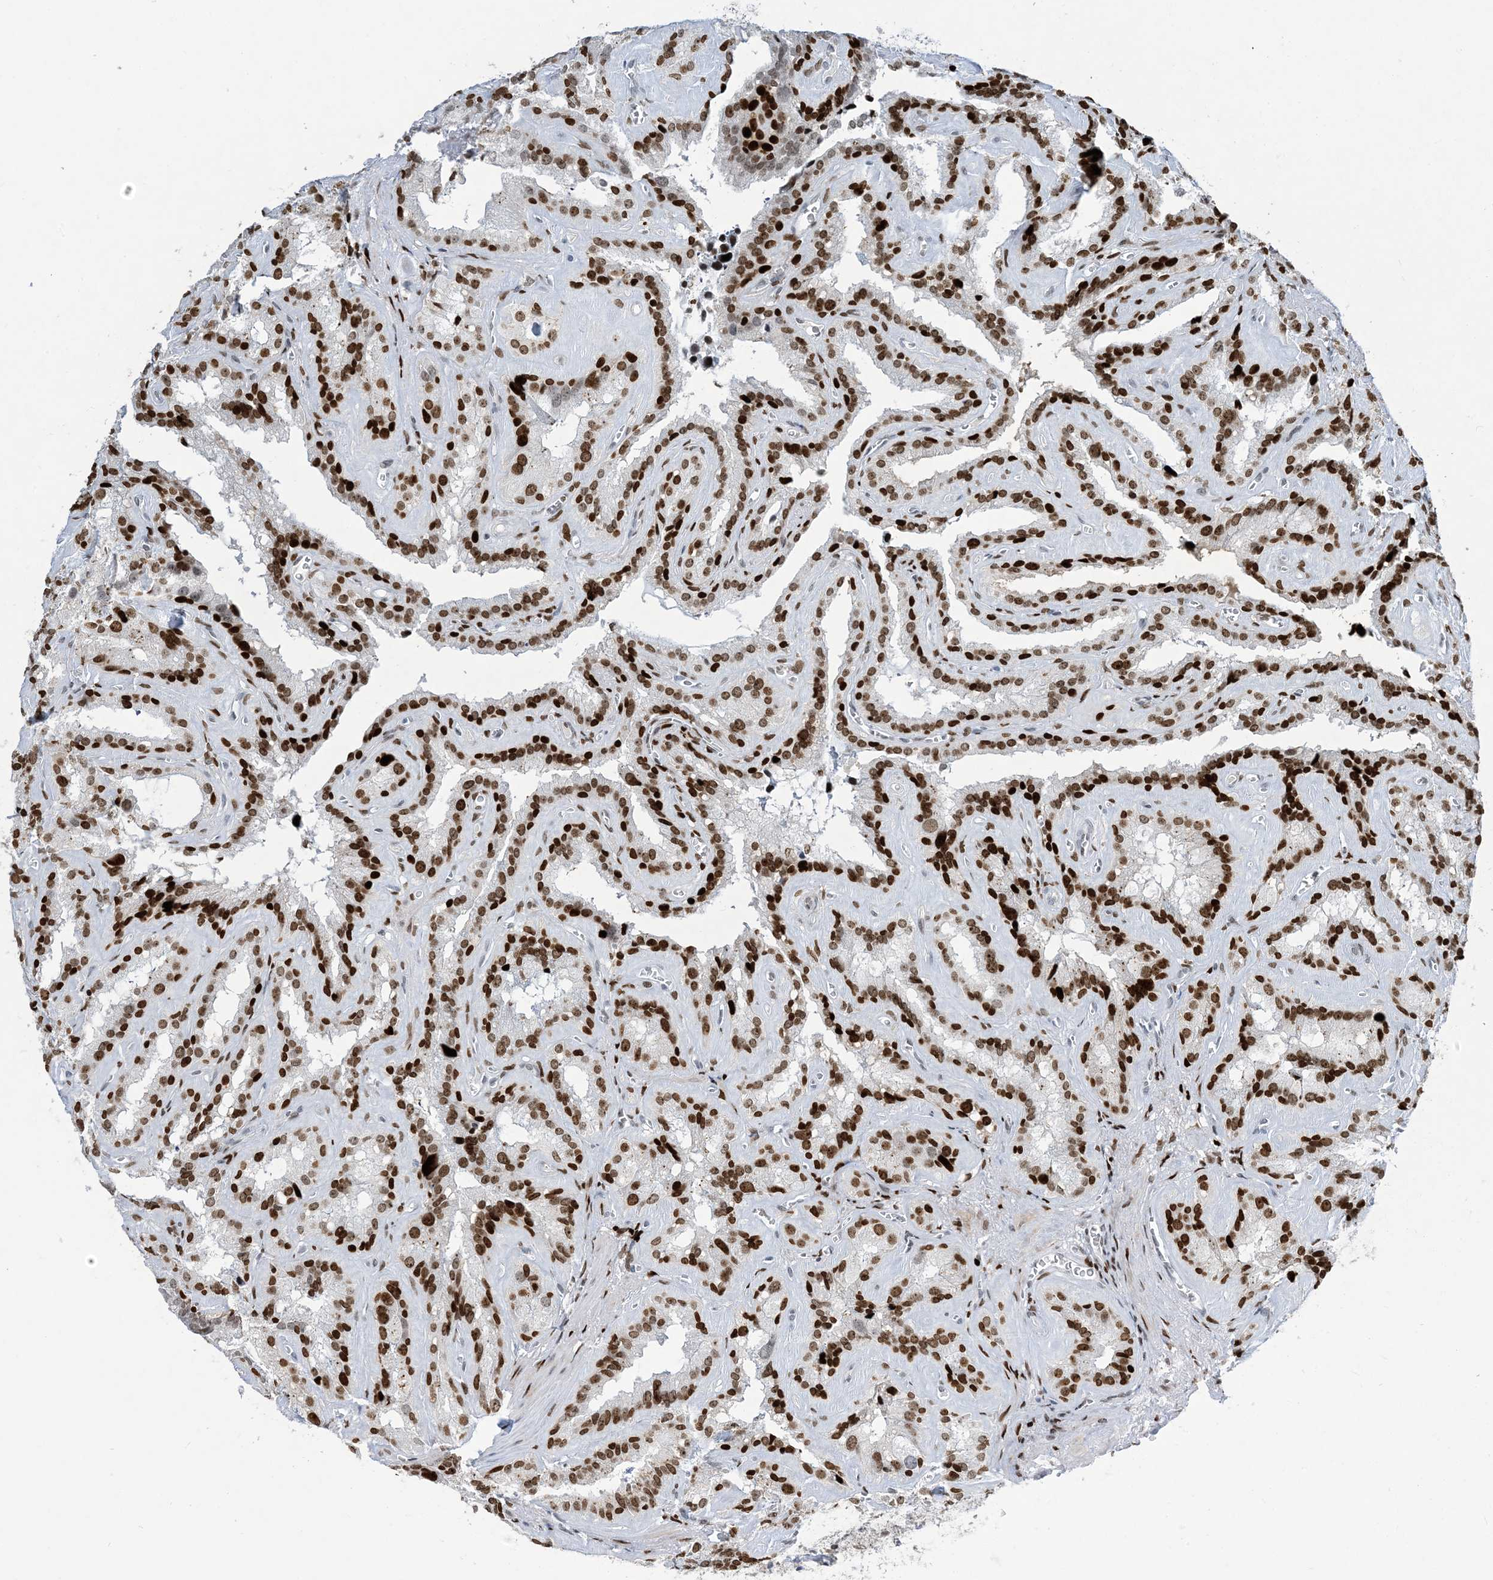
{"staining": {"intensity": "strong", "quantity": ">75%", "location": "nuclear"}, "tissue": "seminal vesicle", "cell_type": "Glandular cells", "image_type": "normal", "snomed": [{"axis": "morphology", "description": "Normal tissue, NOS"}, {"axis": "topography", "description": "Prostate"}, {"axis": "topography", "description": "Seminal veicle"}], "caption": "The immunohistochemical stain labels strong nuclear staining in glandular cells of unremarkable seminal vesicle.", "gene": "SLC25A53", "patient": {"sex": "male", "age": 59}}